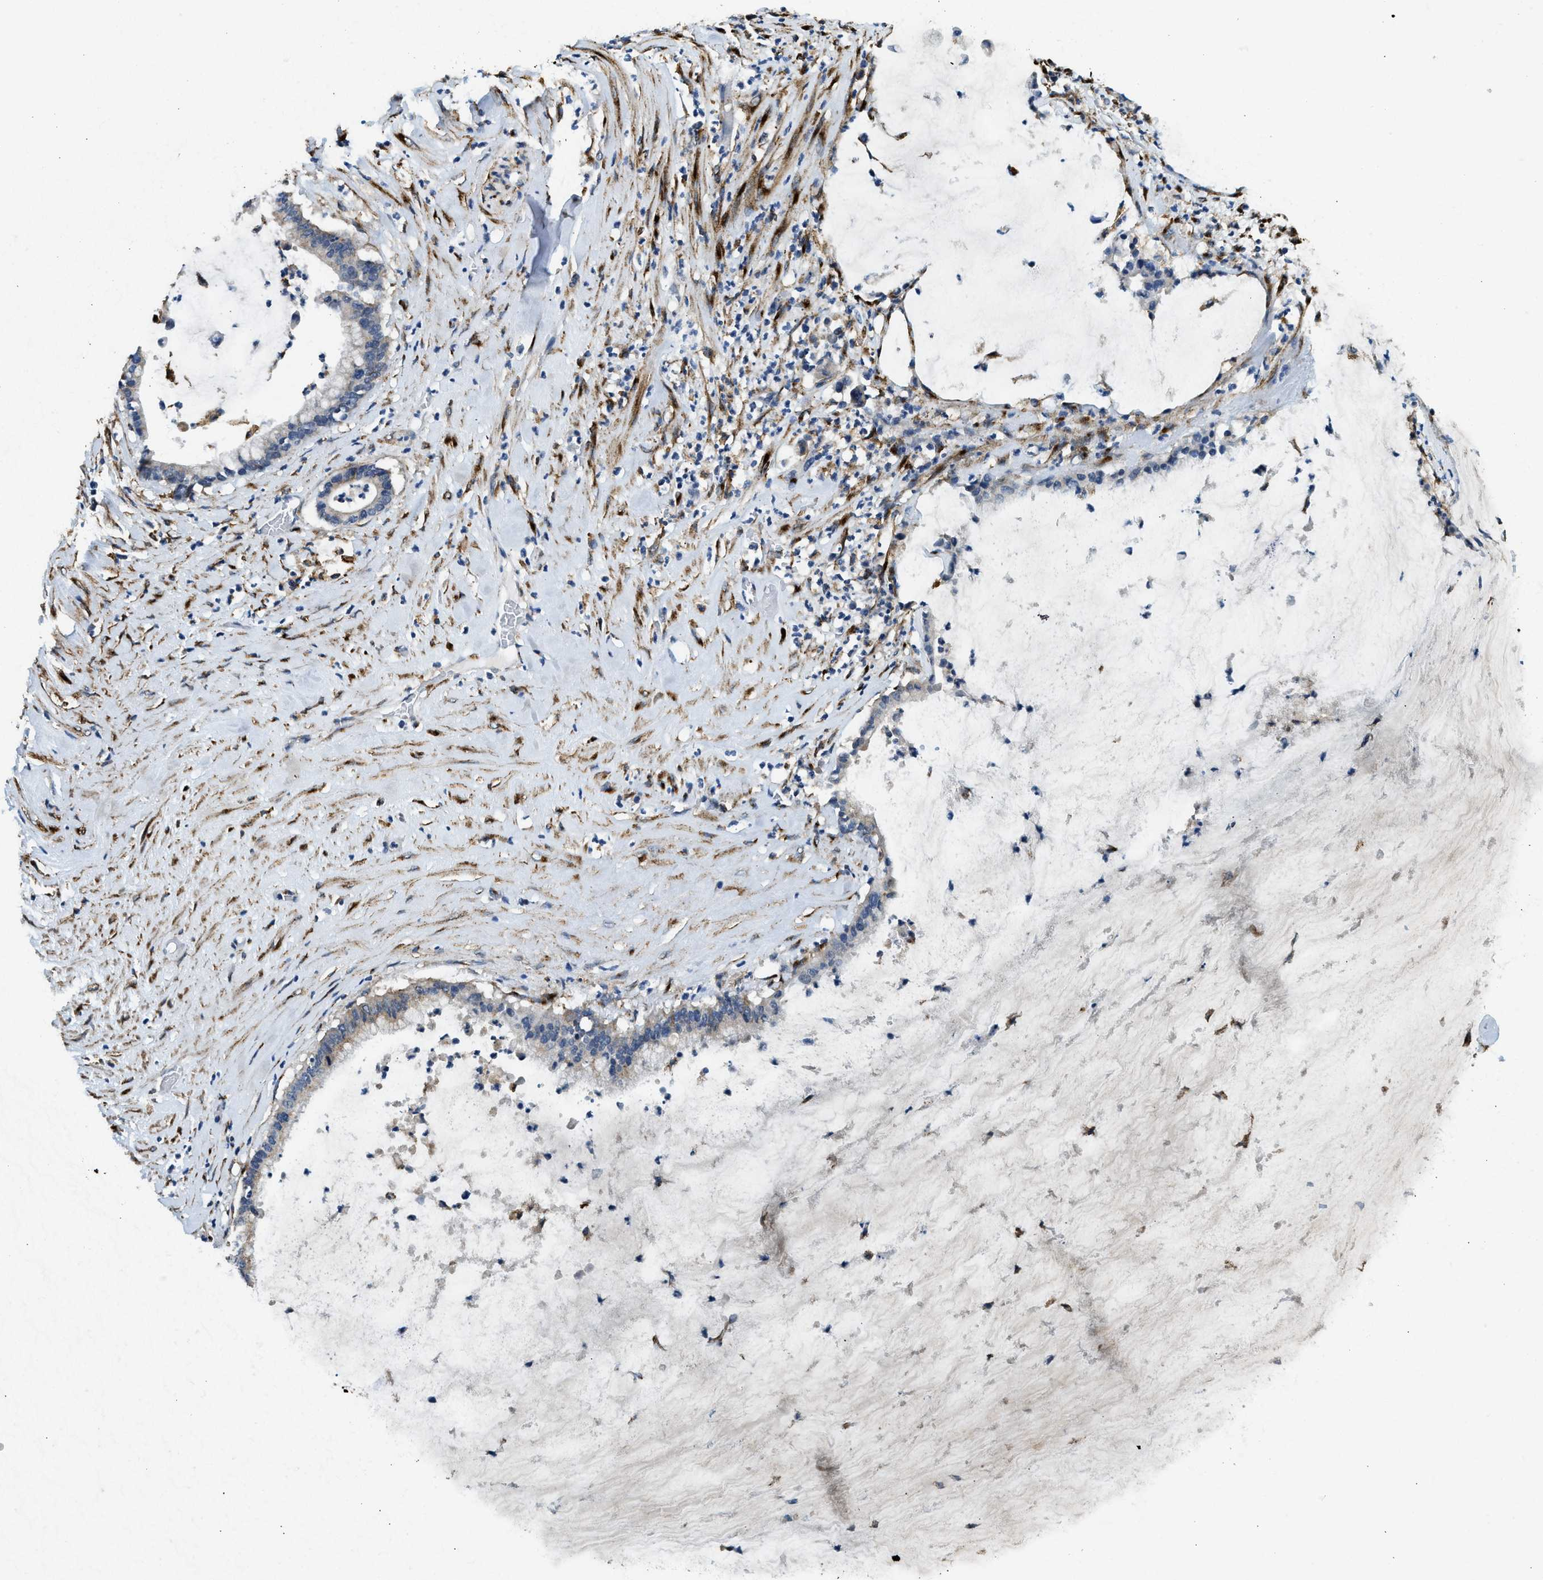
{"staining": {"intensity": "weak", "quantity": "25%-75%", "location": "cytoplasmic/membranous"}, "tissue": "pancreatic cancer", "cell_type": "Tumor cells", "image_type": "cancer", "snomed": [{"axis": "morphology", "description": "Adenocarcinoma, NOS"}, {"axis": "topography", "description": "Pancreas"}], "caption": "Protein expression analysis of human adenocarcinoma (pancreatic) reveals weak cytoplasmic/membranous expression in about 25%-75% of tumor cells.", "gene": "LRP1", "patient": {"sex": "male", "age": 41}}